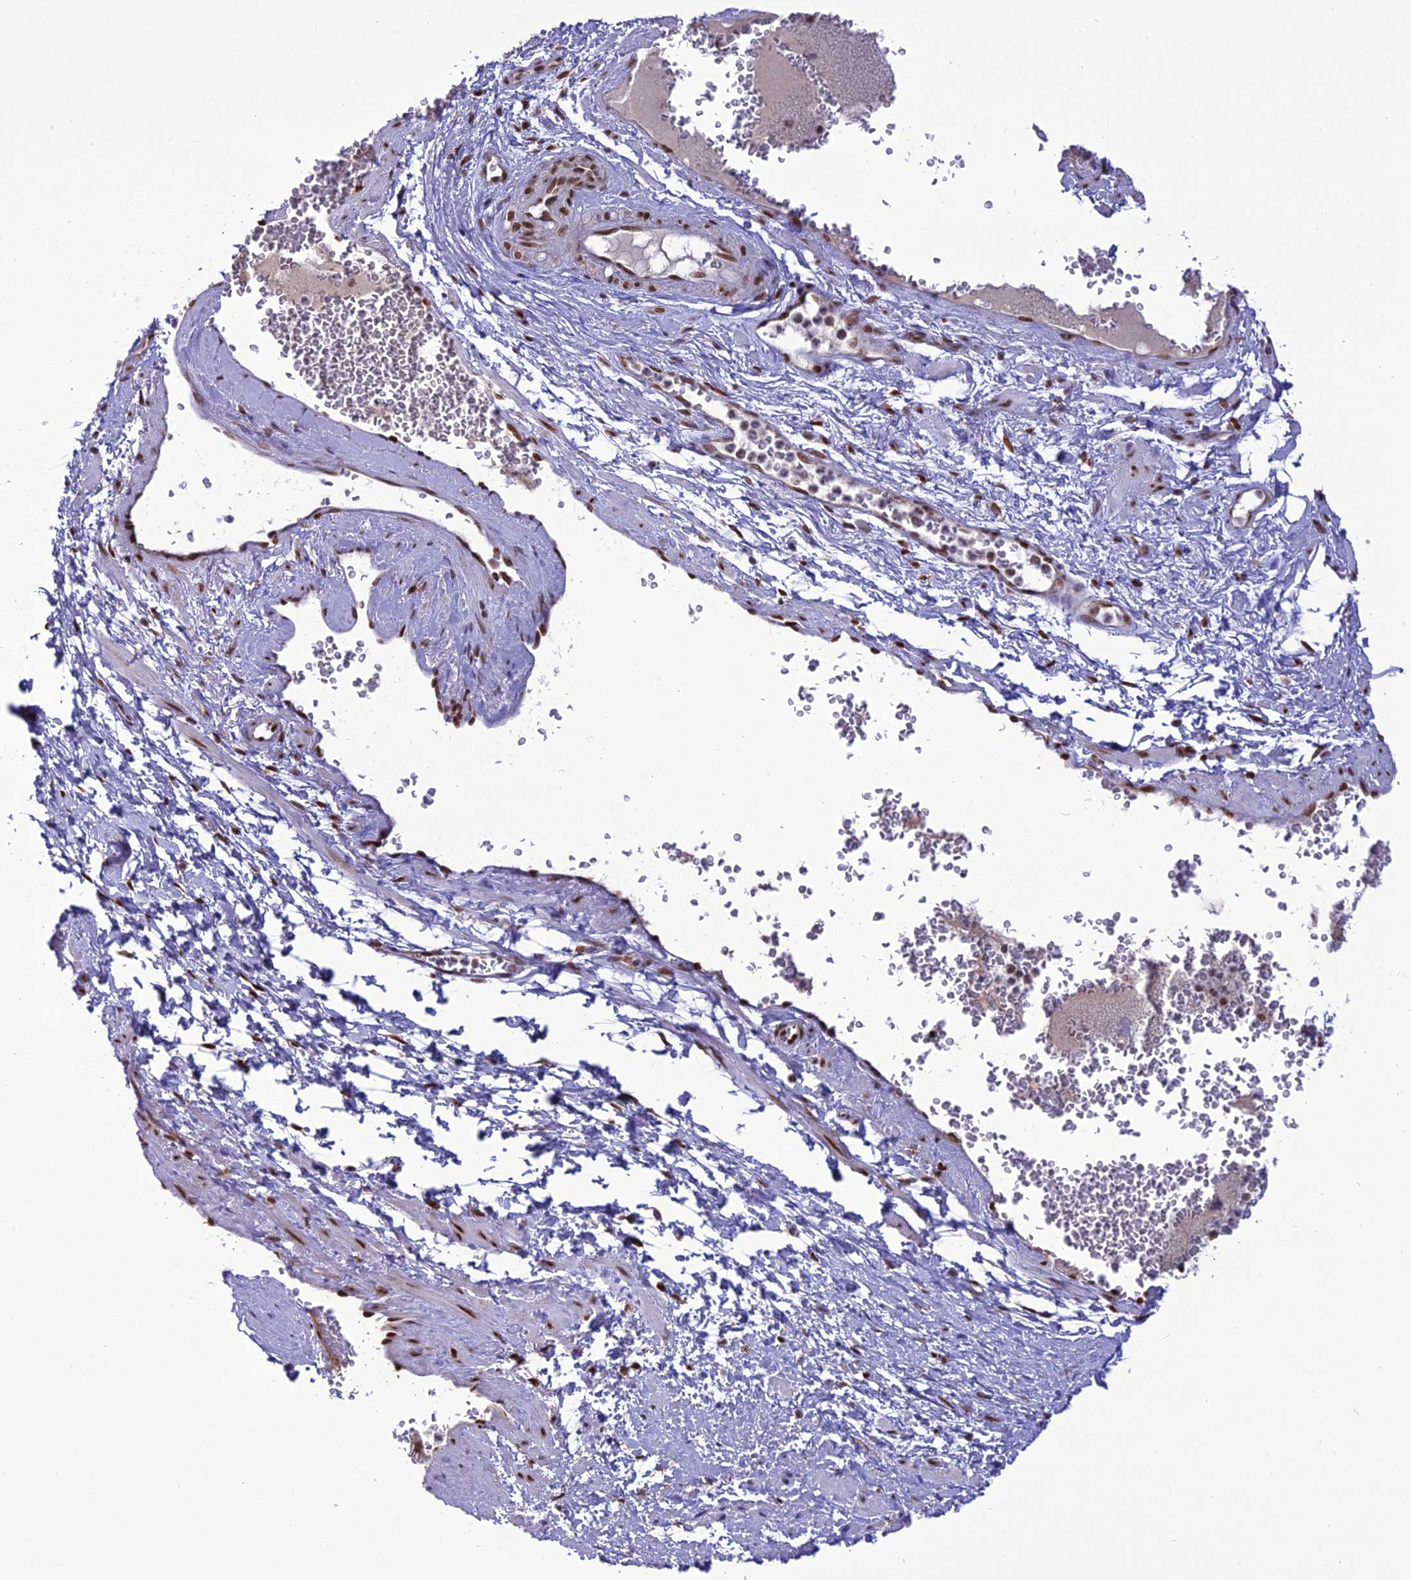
{"staining": {"intensity": "moderate", "quantity": ">75%", "location": "nuclear"}, "tissue": "soft tissue", "cell_type": "Fibroblasts", "image_type": "normal", "snomed": [{"axis": "morphology", "description": "Normal tissue, NOS"}, {"axis": "morphology", "description": "Adenocarcinoma, Low grade"}, {"axis": "topography", "description": "Prostate"}, {"axis": "topography", "description": "Peripheral nerve tissue"}], "caption": "A medium amount of moderate nuclear positivity is seen in about >75% of fibroblasts in benign soft tissue. The protein of interest is stained brown, and the nuclei are stained in blue (DAB IHC with brightfield microscopy, high magnification).", "gene": "DDX1", "patient": {"sex": "male", "age": 63}}